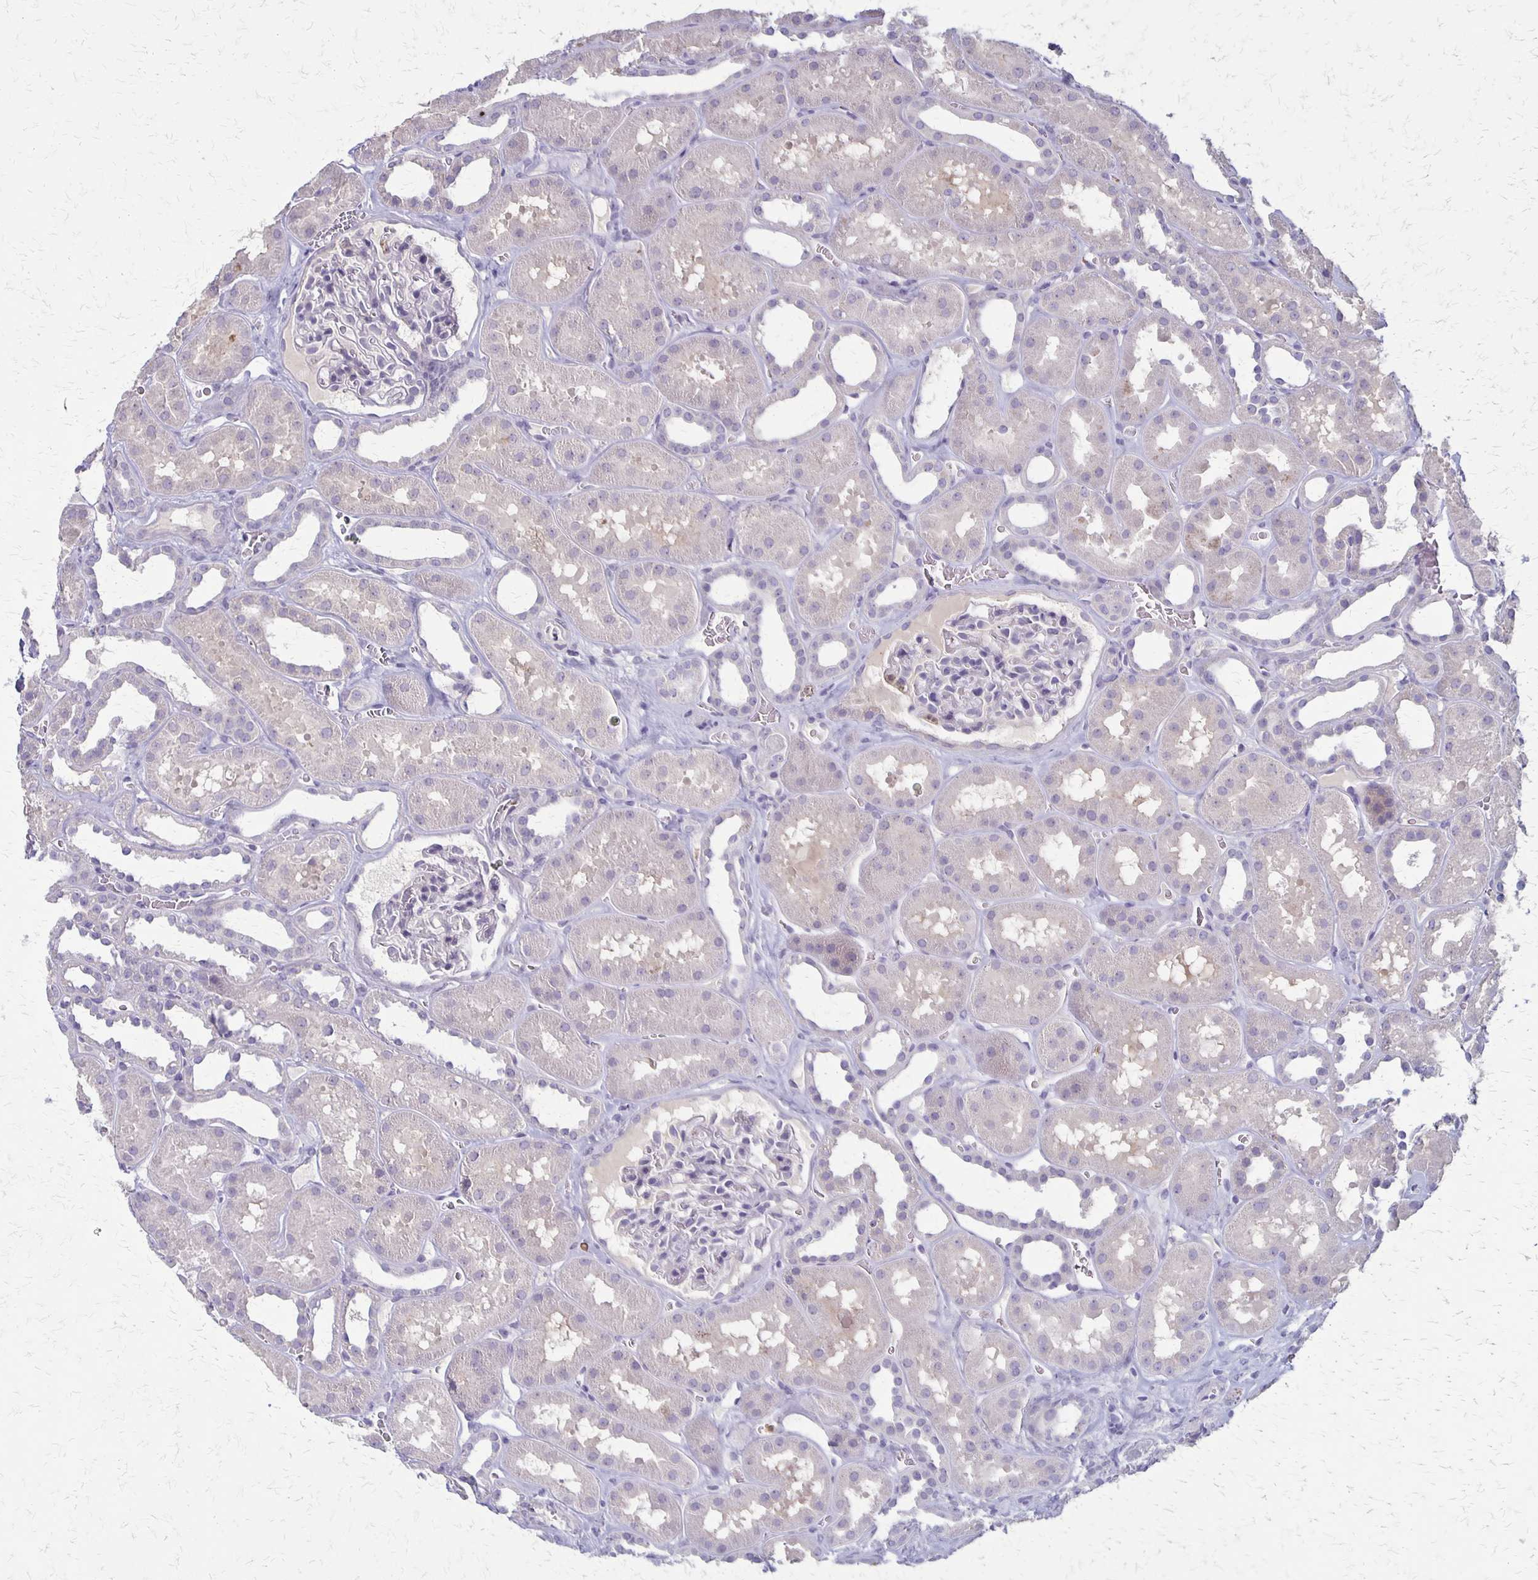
{"staining": {"intensity": "negative", "quantity": "none", "location": "none"}, "tissue": "kidney", "cell_type": "Cells in glomeruli", "image_type": "normal", "snomed": [{"axis": "morphology", "description": "Normal tissue, NOS"}, {"axis": "topography", "description": "Kidney"}], "caption": "The IHC micrograph has no significant staining in cells in glomeruli of kidney. (Stains: DAB immunohistochemistry with hematoxylin counter stain, Microscopy: brightfield microscopy at high magnification).", "gene": "SEPTIN5", "patient": {"sex": "female", "age": 41}}